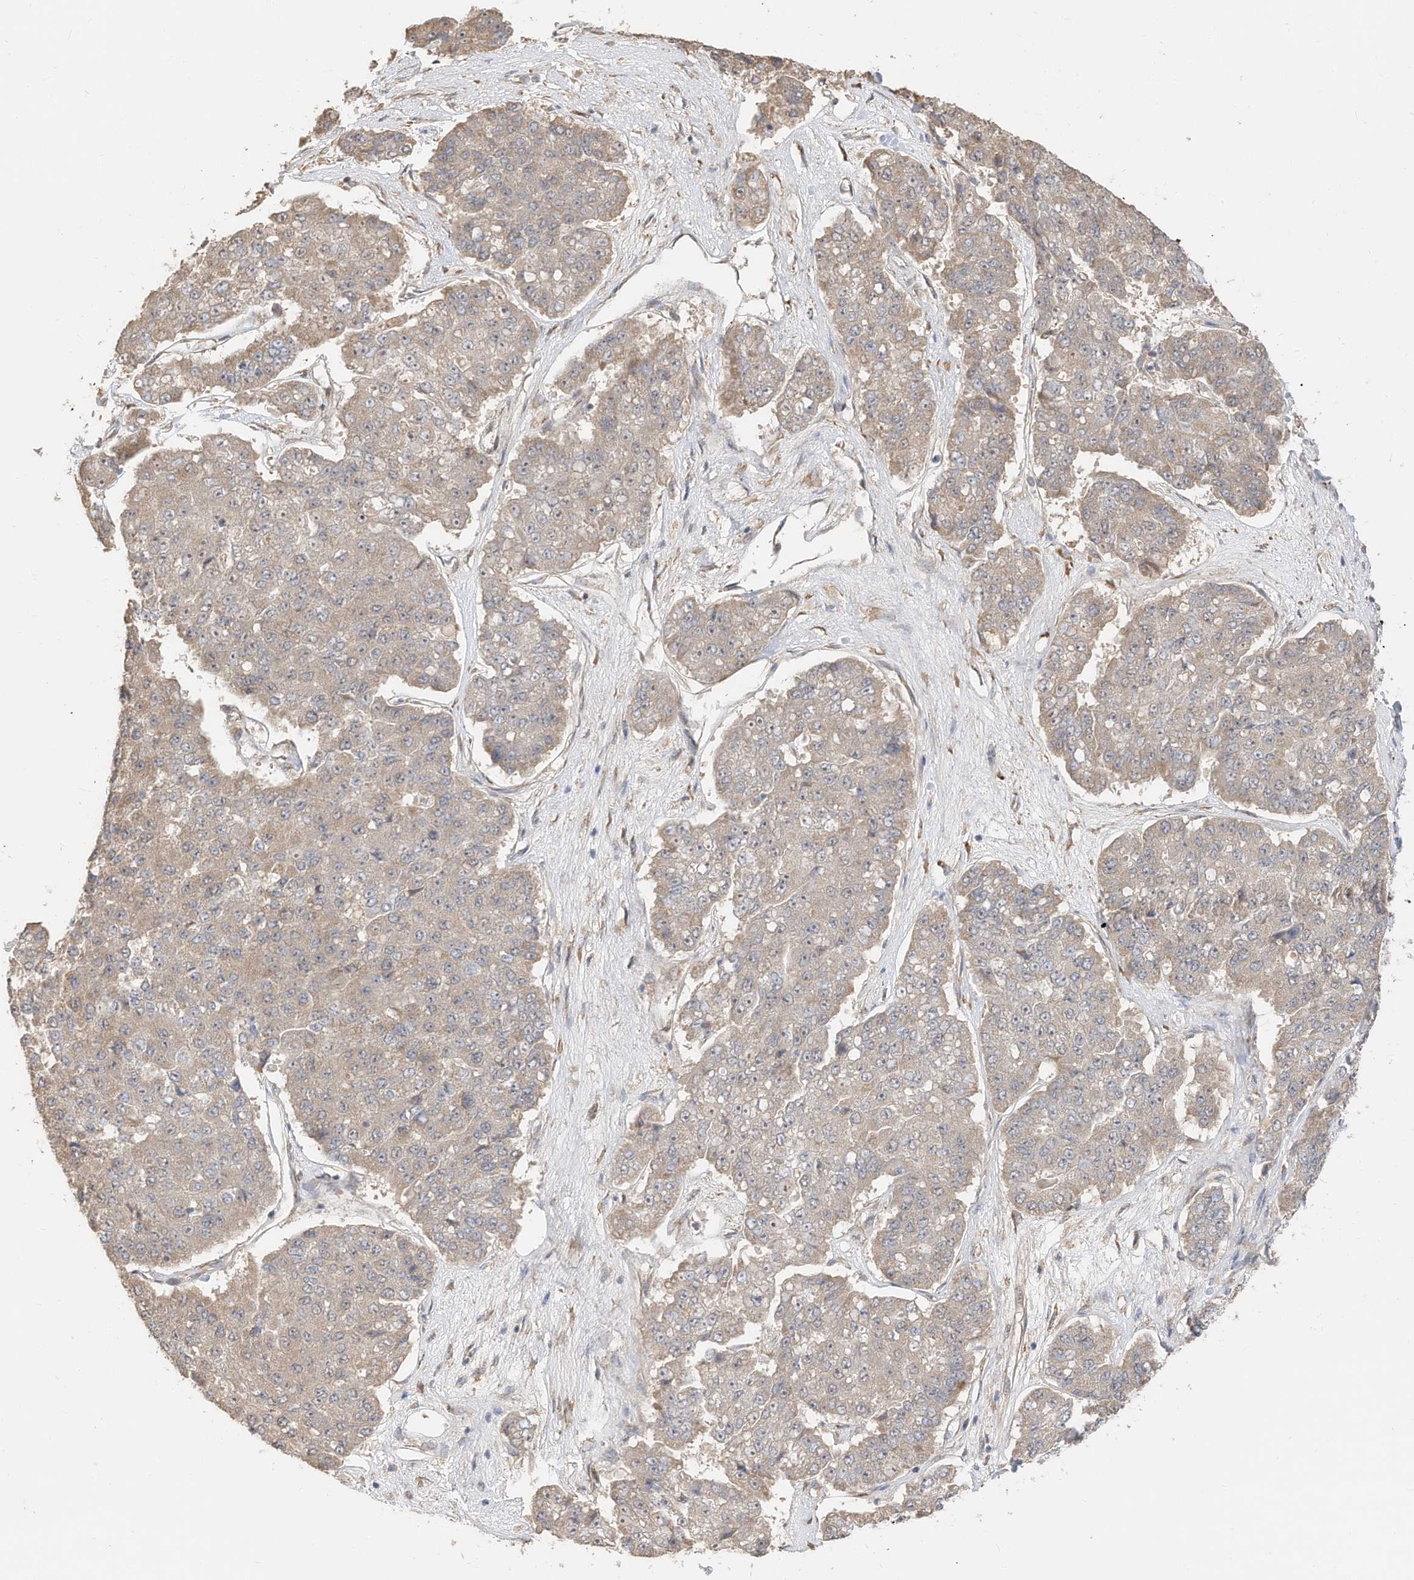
{"staining": {"intensity": "weak", "quantity": "<25%", "location": "cytoplasmic/membranous"}, "tissue": "pancreatic cancer", "cell_type": "Tumor cells", "image_type": "cancer", "snomed": [{"axis": "morphology", "description": "Adenocarcinoma, NOS"}, {"axis": "topography", "description": "Pancreas"}], "caption": "This is an immunohistochemistry (IHC) image of pancreatic adenocarcinoma. There is no staining in tumor cells.", "gene": "CAGE1", "patient": {"sex": "male", "age": 50}}